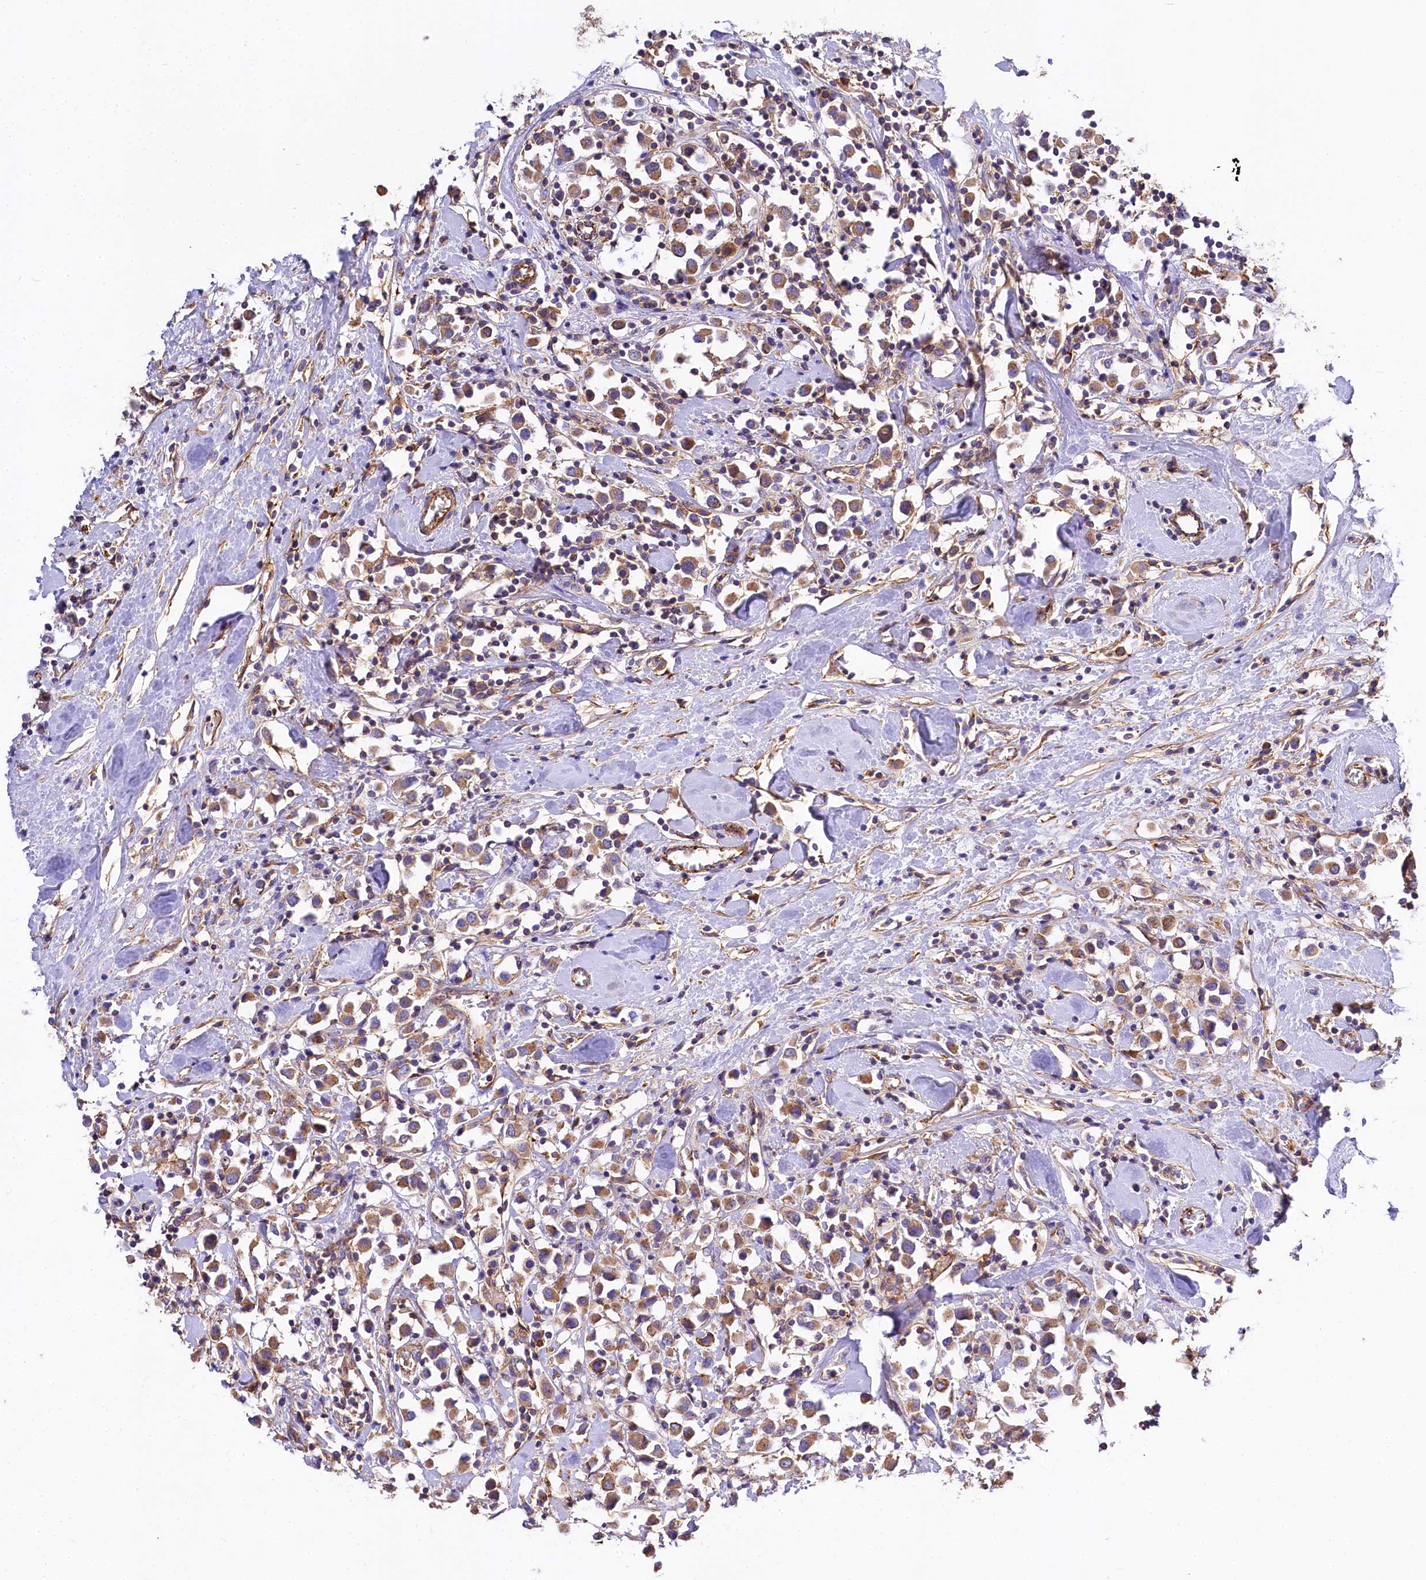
{"staining": {"intensity": "moderate", "quantity": ">75%", "location": "cytoplasmic/membranous"}, "tissue": "breast cancer", "cell_type": "Tumor cells", "image_type": "cancer", "snomed": [{"axis": "morphology", "description": "Duct carcinoma"}, {"axis": "topography", "description": "Breast"}], "caption": "Approximately >75% of tumor cells in breast infiltrating ductal carcinoma reveal moderate cytoplasmic/membranous protein positivity as visualized by brown immunohistochemical staining.", "gene": "FCHSD2", "patient": {"sex": "female", "age": 61}}